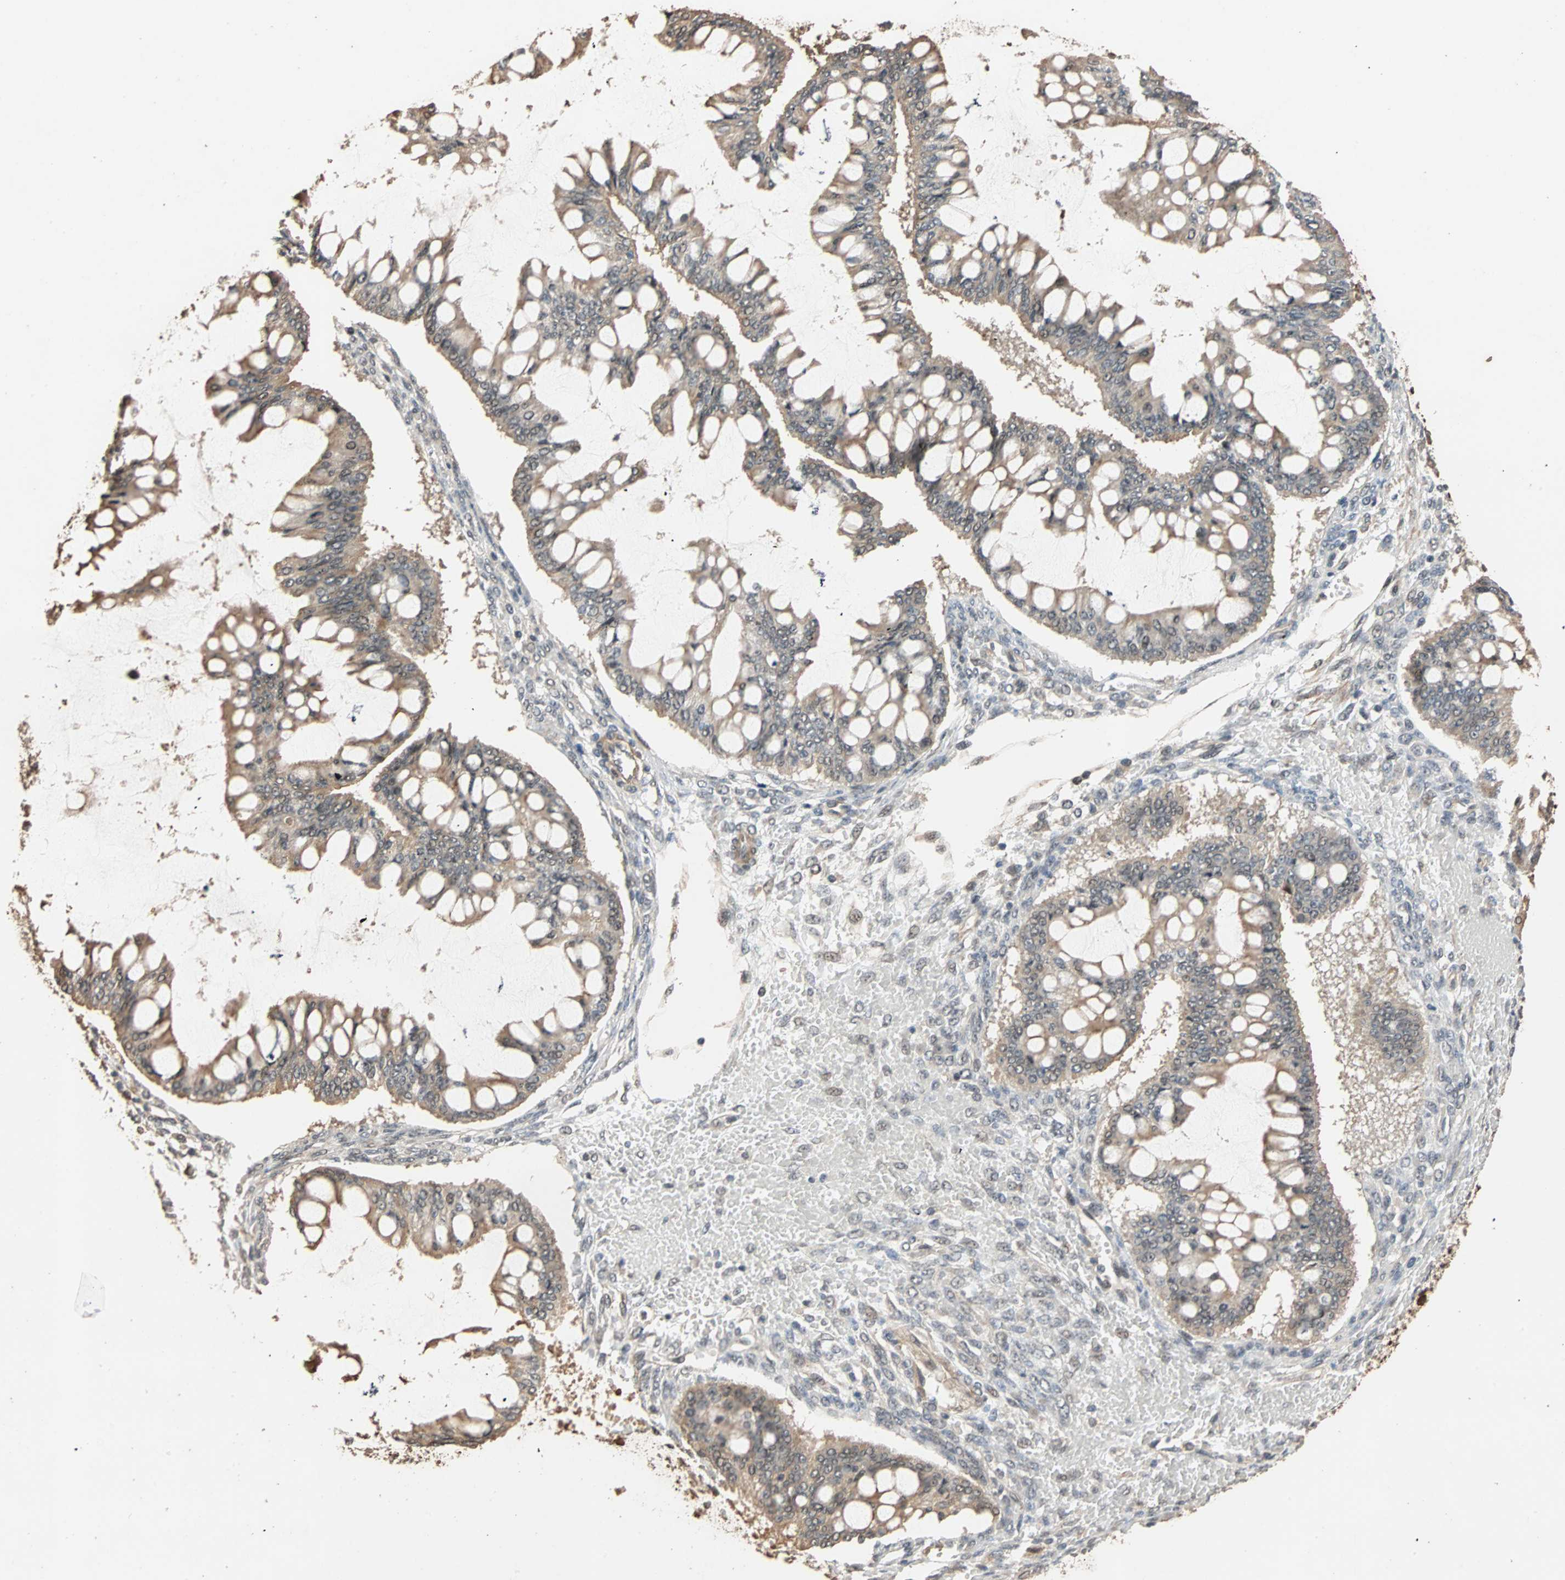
{"staining": {"intensity": "moderate", "quantity": ">75%", "location": "cytoplasmic/membranous"}, "tissue": "ovarian cancer", "cell_type": "Tumor cells", "image_type": "cancer", "snomed": [{"axis": "morphology", "description": "Cystadenocarcinoma, mucinous, NOS"}, {"axis": "topography", "description": "Ovary"}], "caption": "Ovarian cancer (mucinous cystadenocarcinoma) tissue reveals moderate cytoplasmic/membranous positivity in approximately >75% of tumor cells, visualized by immunohistochemistry. (IHC, brightfield microscopy, high magnification).", "gene": "CDC5L", "patient": {"sex": "female", "age": 73}}